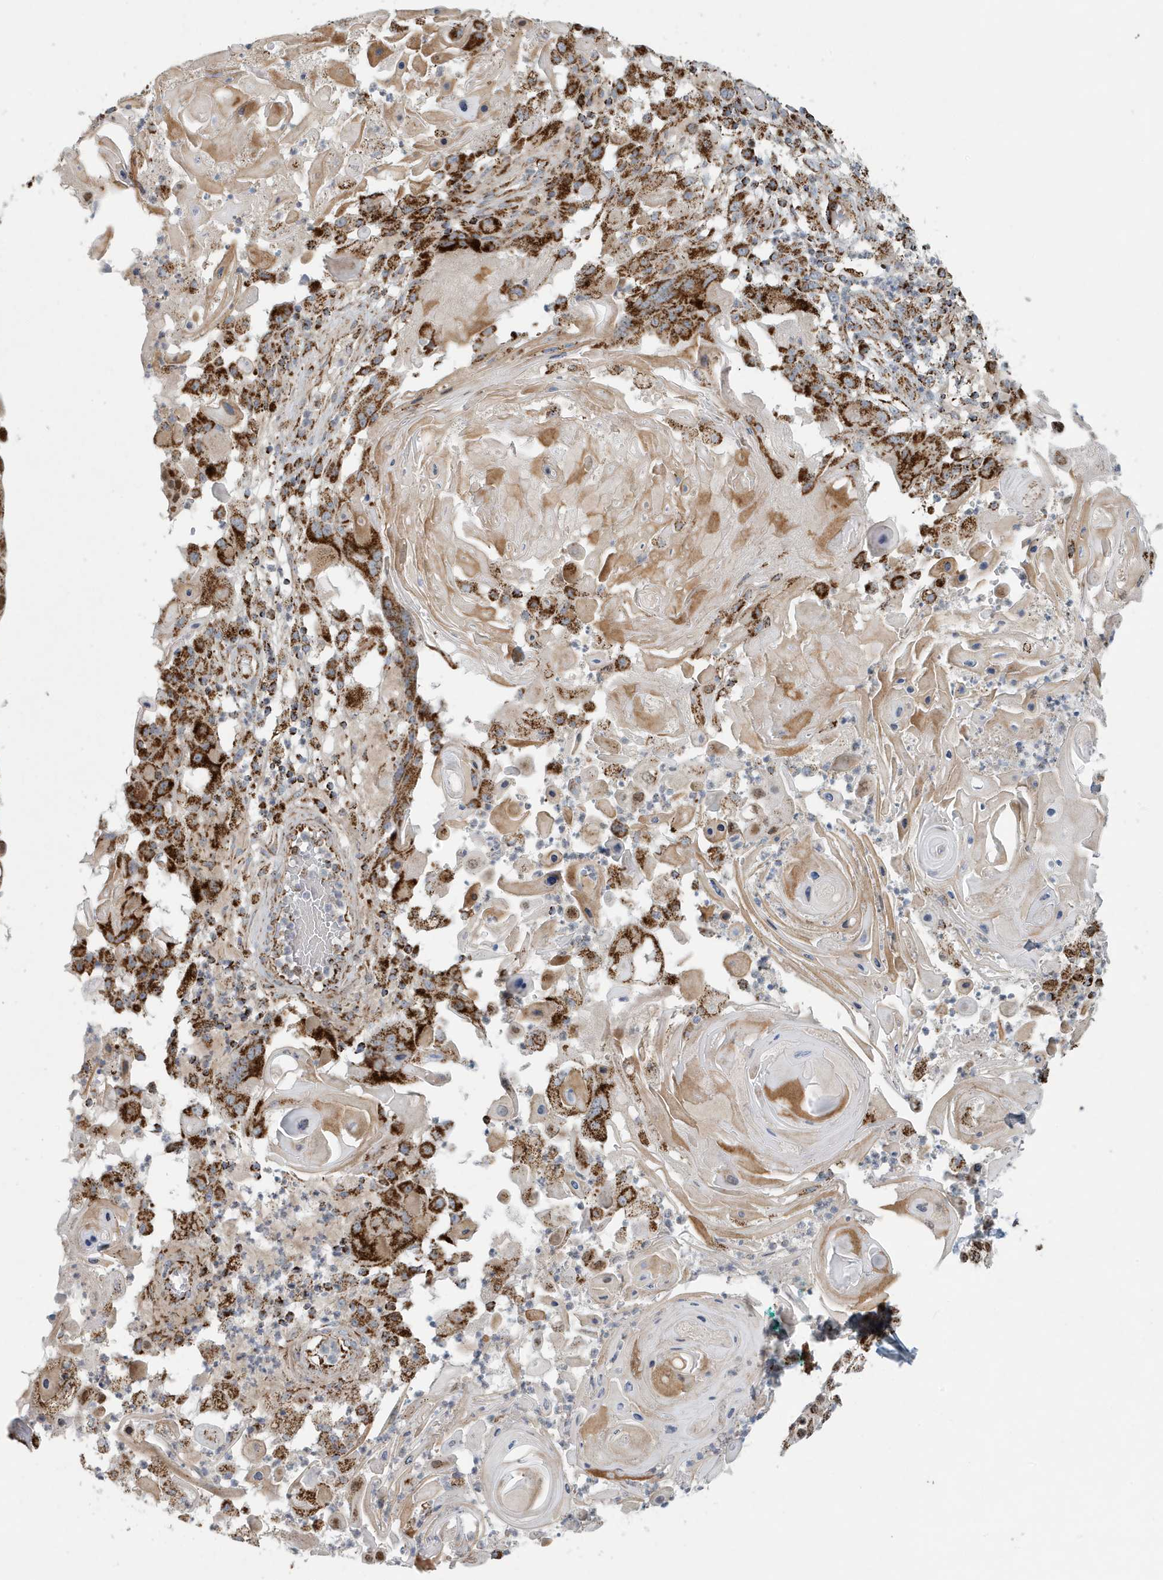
{"staining": {"intensity": "strong", "quantity": ">75%", "location": "cytoplasmic/membranous"}, "tissue": "skin cancer", "cell_type": "Tumor cells", "image_type": "cancer", "snomed": [{"axis": "morphology", "description": "Squamous cell carcinoma, NOS"}, {"axis": "topography", "description": "Skin"}], "caption": "Approximately >75% of tumor cells in skin cancer (squamous cell carcinoma) demonstrate strong cytoplasmic/membranous protein expression as visualized by brown immunohistochemical staining.", "gene": "MAN1A1", "patient": {"sex": "female", "age": 44}}